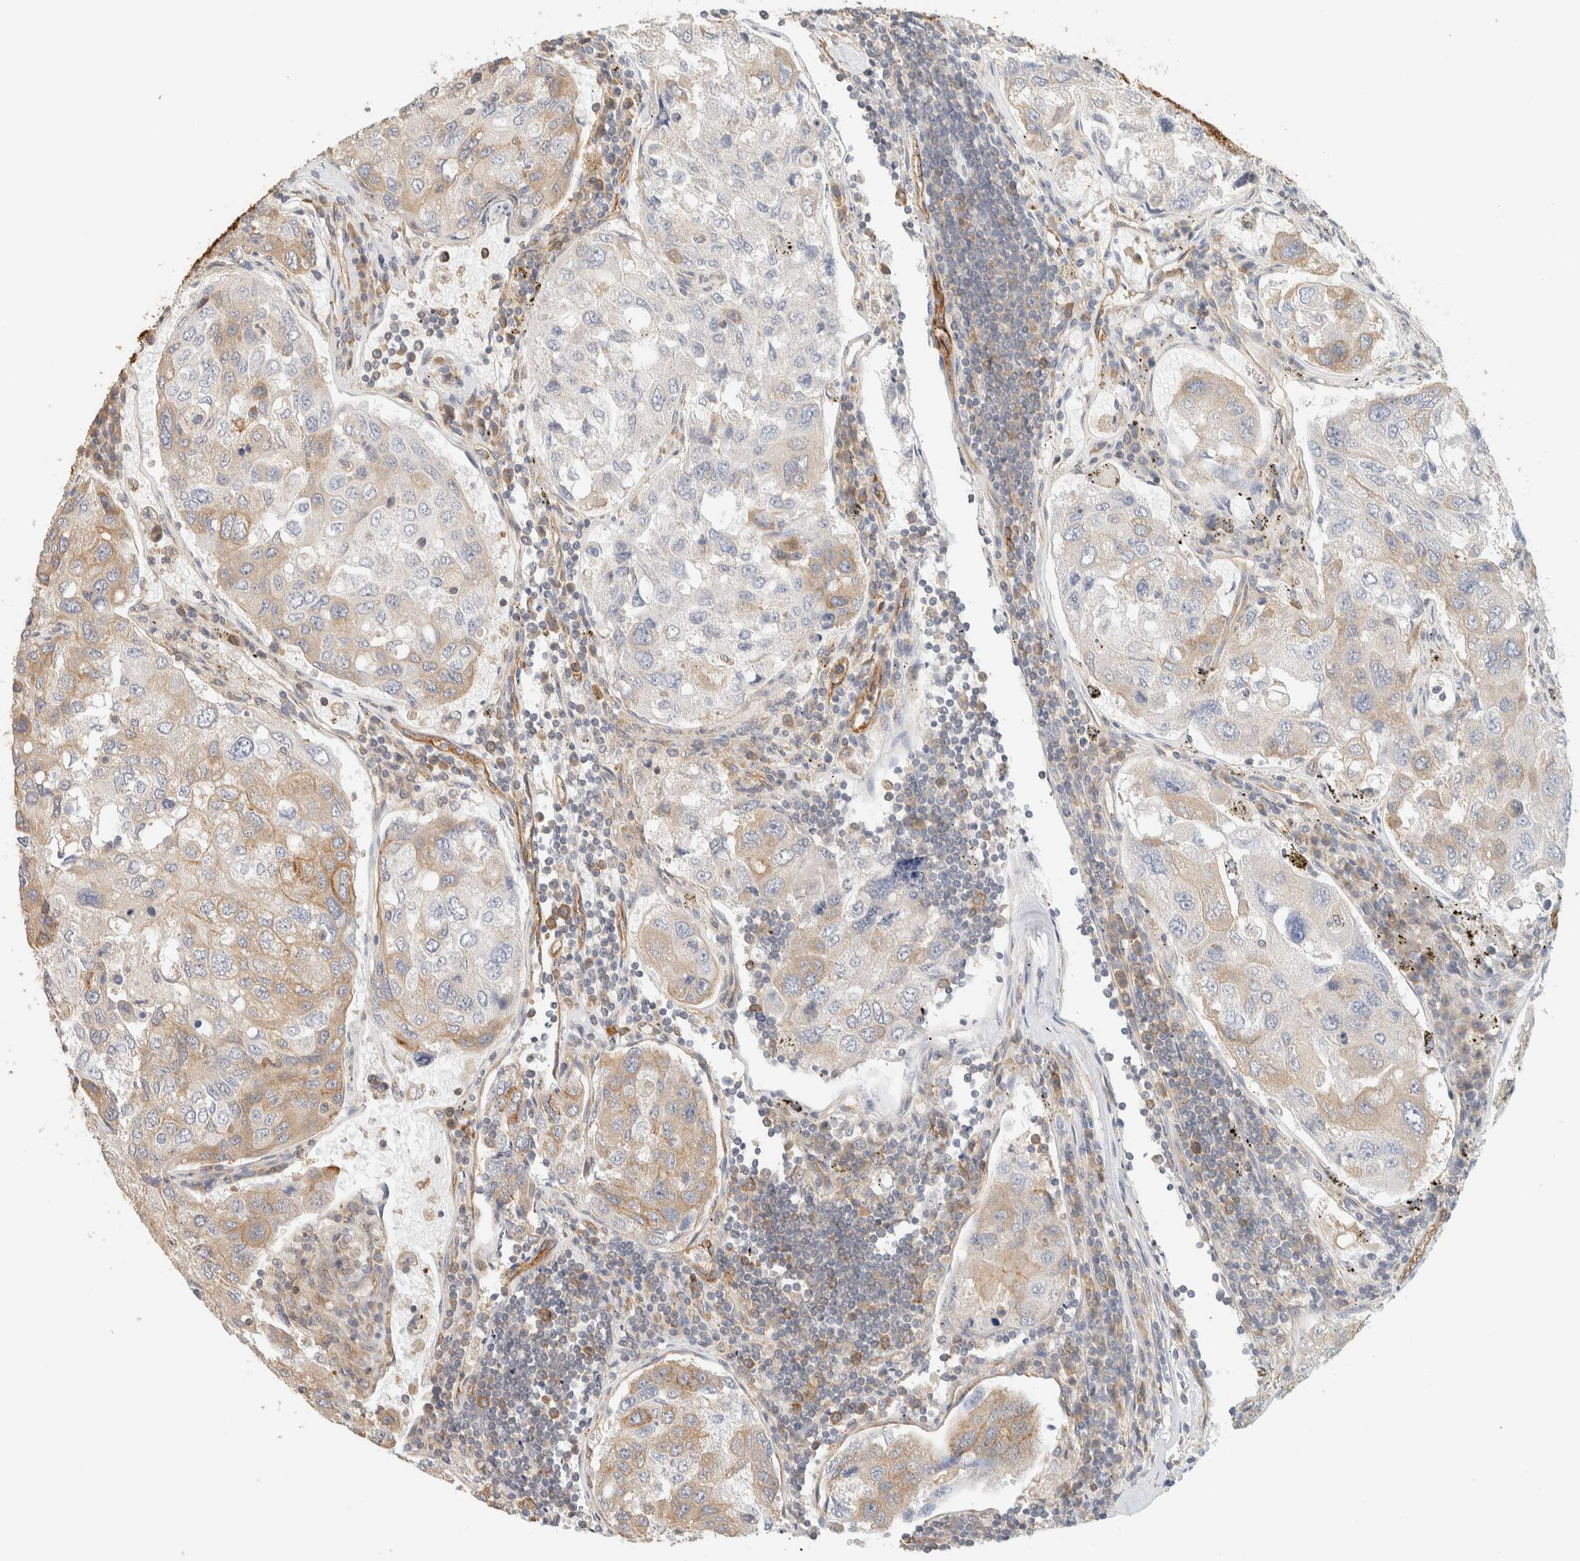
{"staining": {"intensity": "weak", "quantity": "25%-75%", "location": "cytoplasmic/membranous"}, "tissue": "urothelial cancer", "cell_type": "Tumor cells", "image_type": "cancer", "snomed": [{"axis": "morphology", "description": "Urothelial carcinoma, High grade"}, {"axis": "topography", "description": "Lymph node"}, {"axis": "topography", "description": "Urinary bladder"}], "caption": "This photomicrograph exhibits immunohistochemistry (IHC) staining of urothelial cancer, with low weak cytoplasmic/membranous staining in about 25%-75% of tumor cells.", "gene": "LIMA1", "patient": {"sex": "male", "age": 51}}